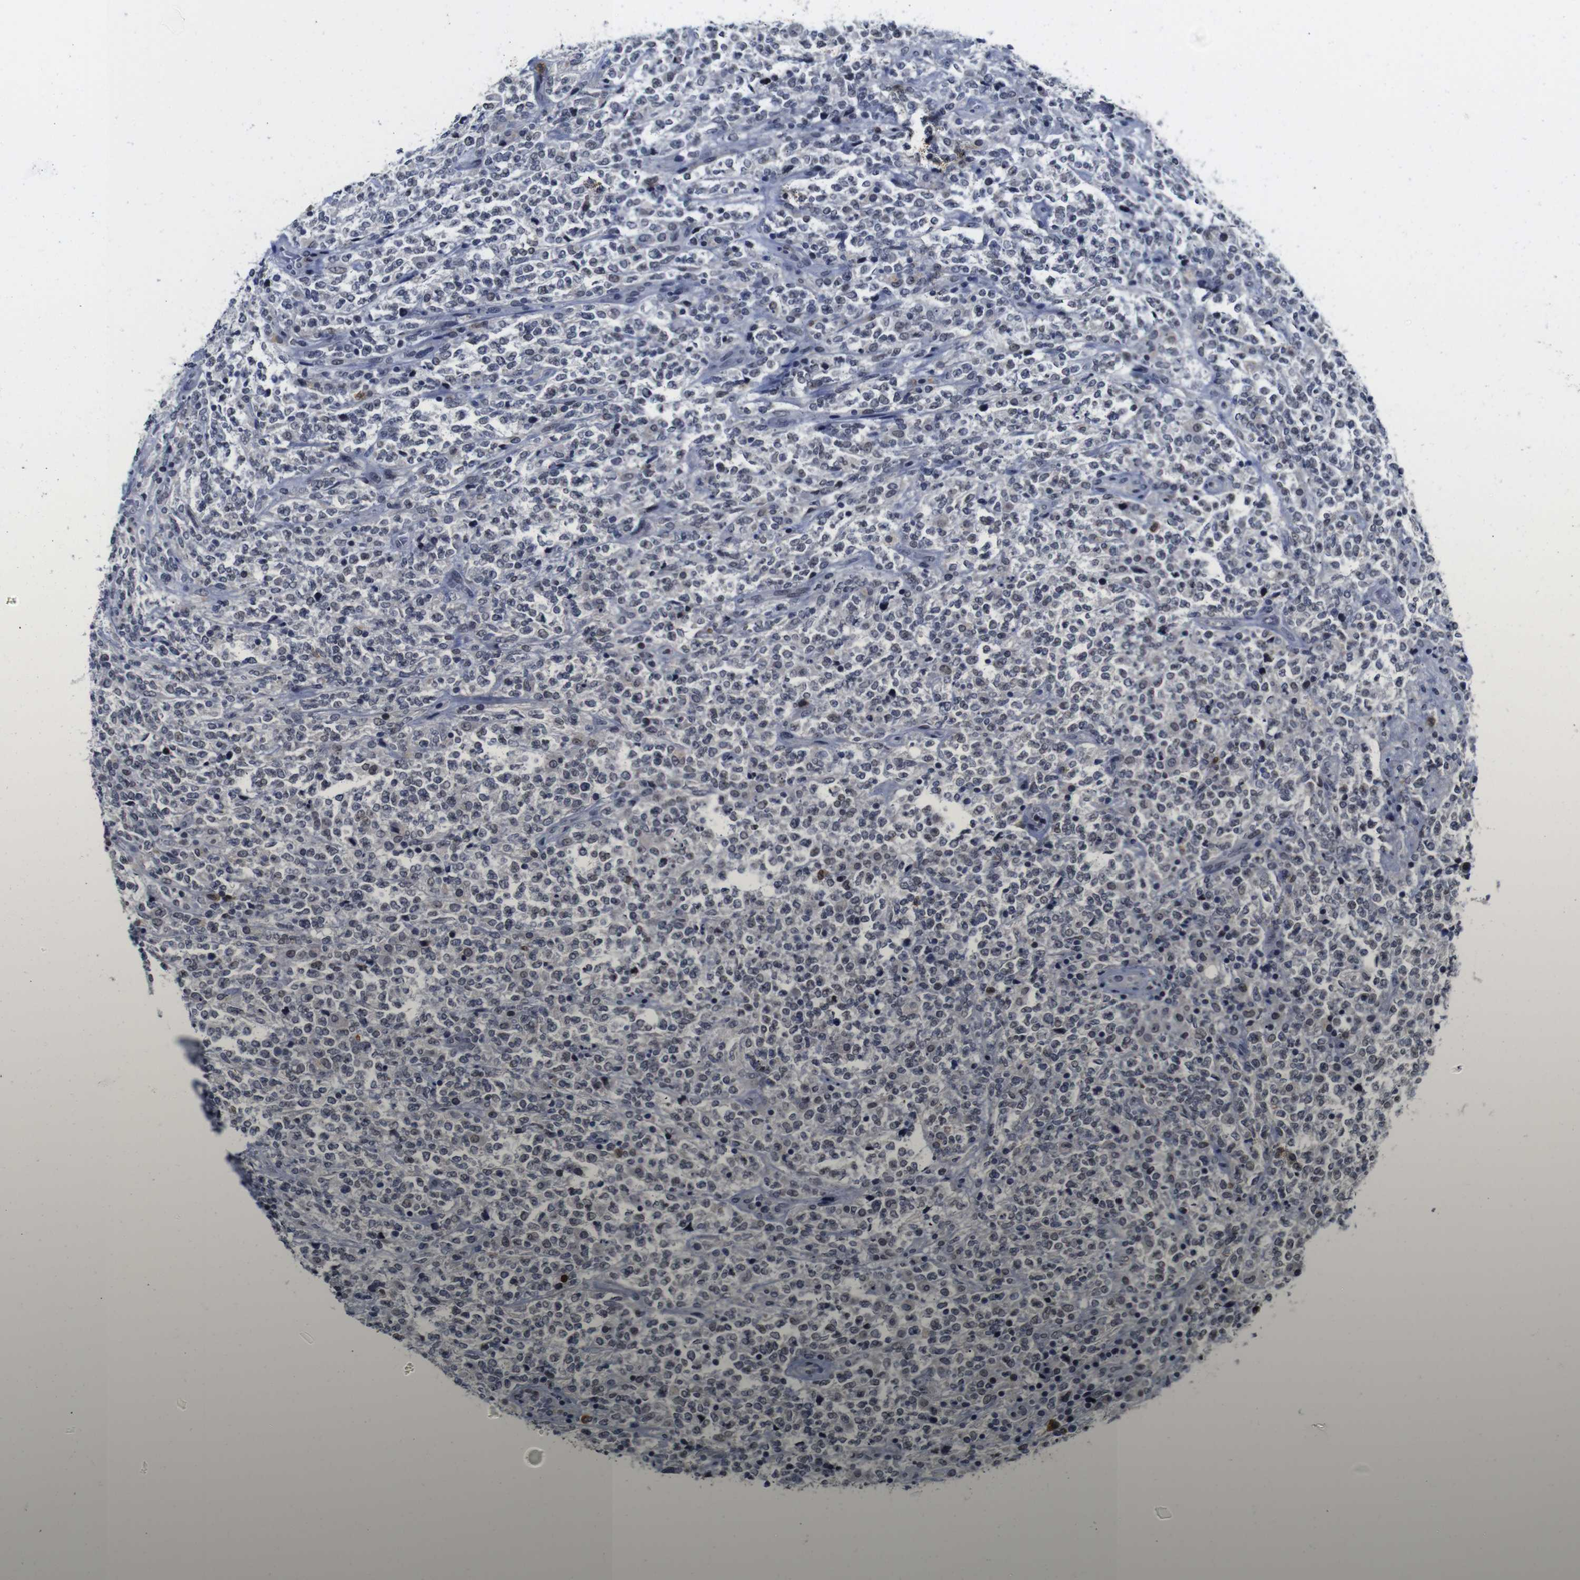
{"staining": {"intensity": "negative", "quantity": "none", "location": "none"}, "tissue": "lymphoma", "cell_type": "Tumor cells", "image_type": "cancer", "snomed": [{"axis": "morphology", "description": "Malignant lymphoma, non-Hodgkin's type, High grade"}, {"axis": "topography", "description": "Soft tissue"}], "caption": "Tumor cells show no significant staining in lymphoma.", "gene": "NTRK3", "patient": {"sex": "male", "age": 18}}